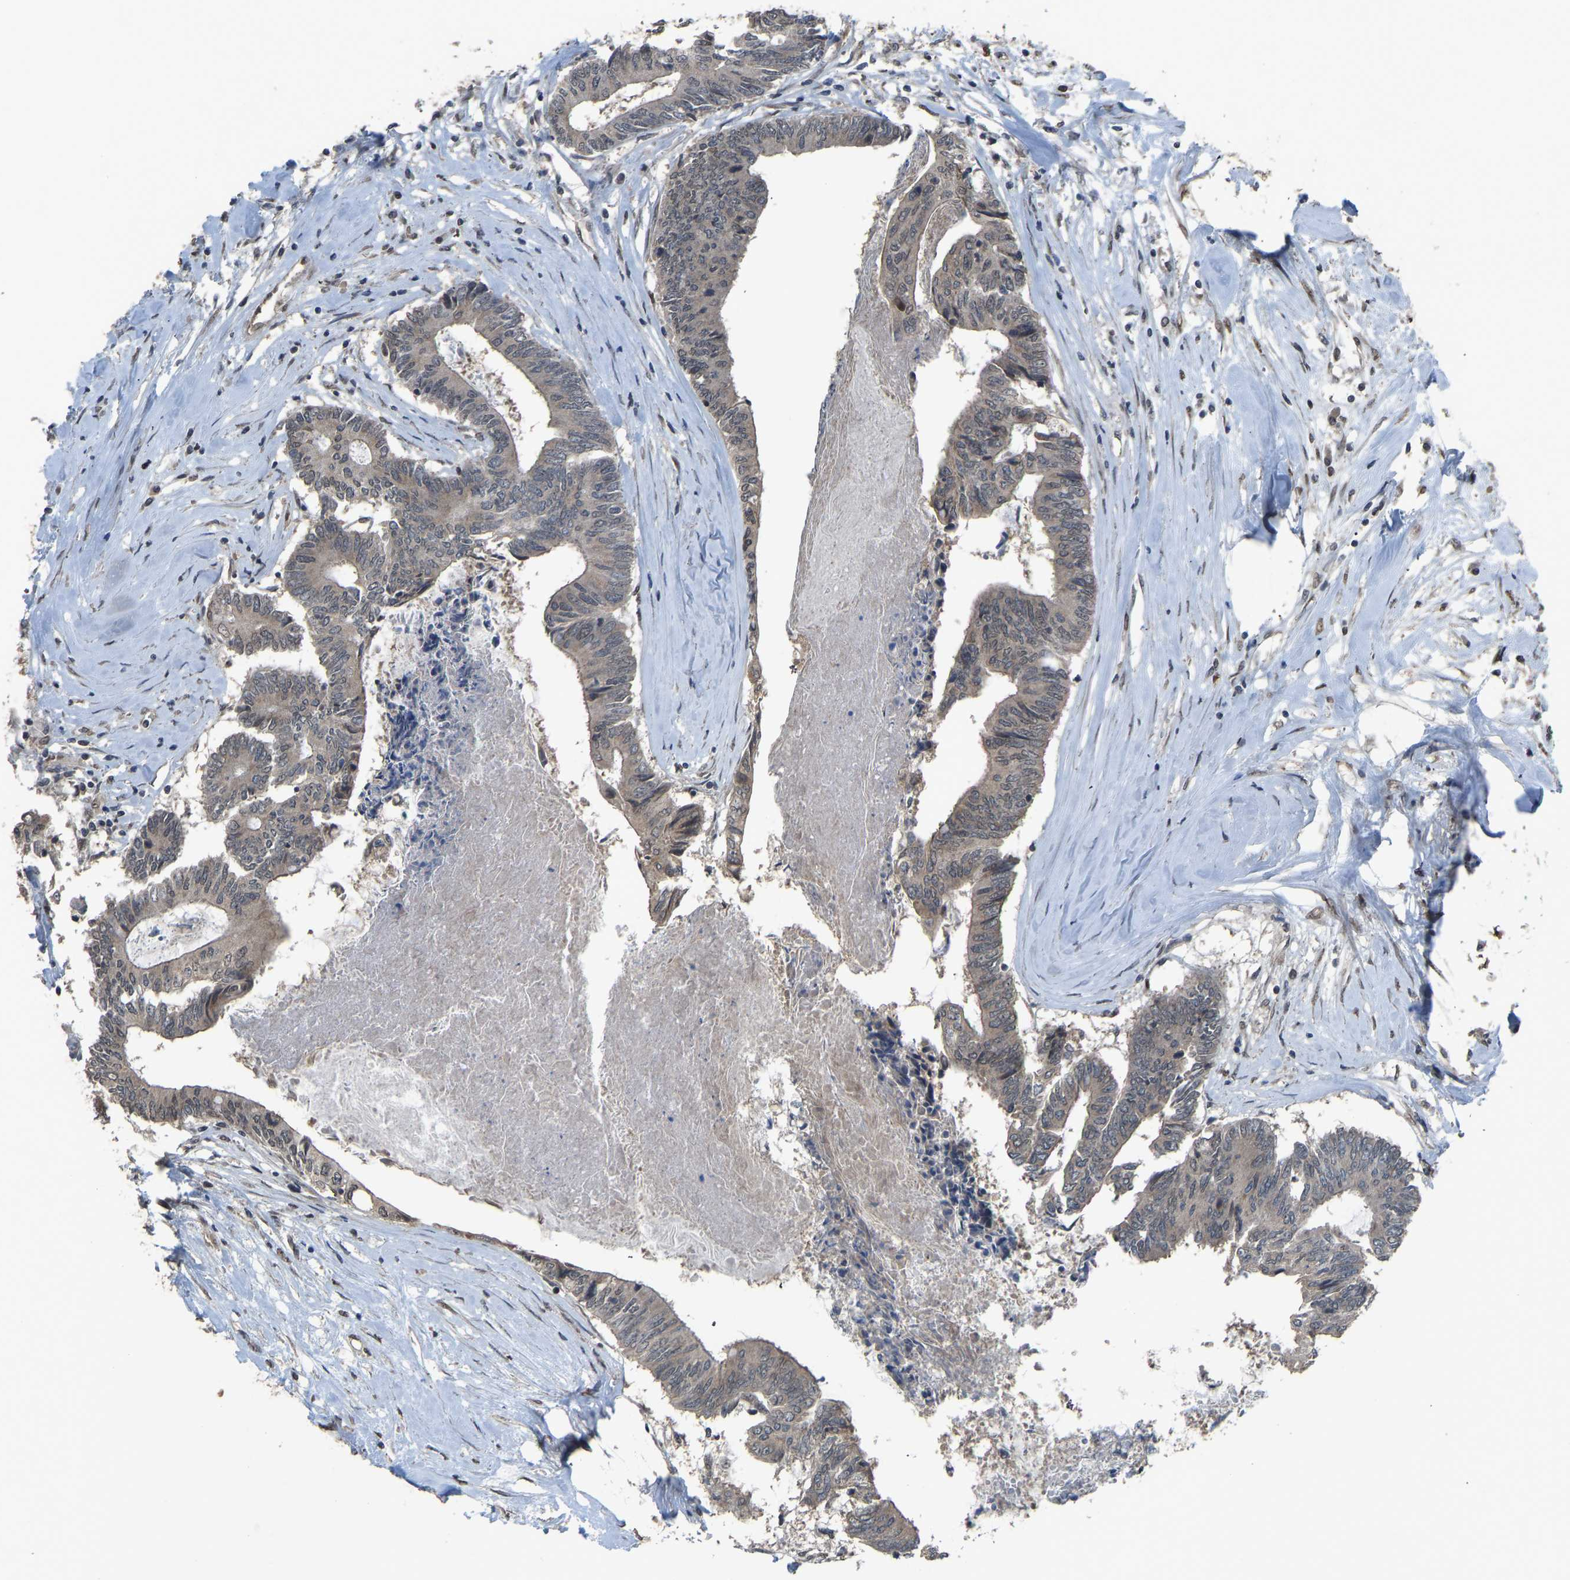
{"staining": {"intensity": "weak", "quantity": ">75%", "location": "cytoplasmic/membranous"}, "tissue": "colorectal cancer", "cell_type": "Tumor cells", "image_type": "cancer", "snomed": [{"axis": "morphology", "description": "Adenocarcinoma, NOS"}, {"axis": "topography", "description": "Rectum"}], "caption": "This is a photomicrograph of IHC staining of adenocarcinoma (colorectal), which shows weak staining in the cytoplasmic/membranous of tumor cells.", "gene": "KPNA6", "patient": {"sex": "male", "age": 63}}